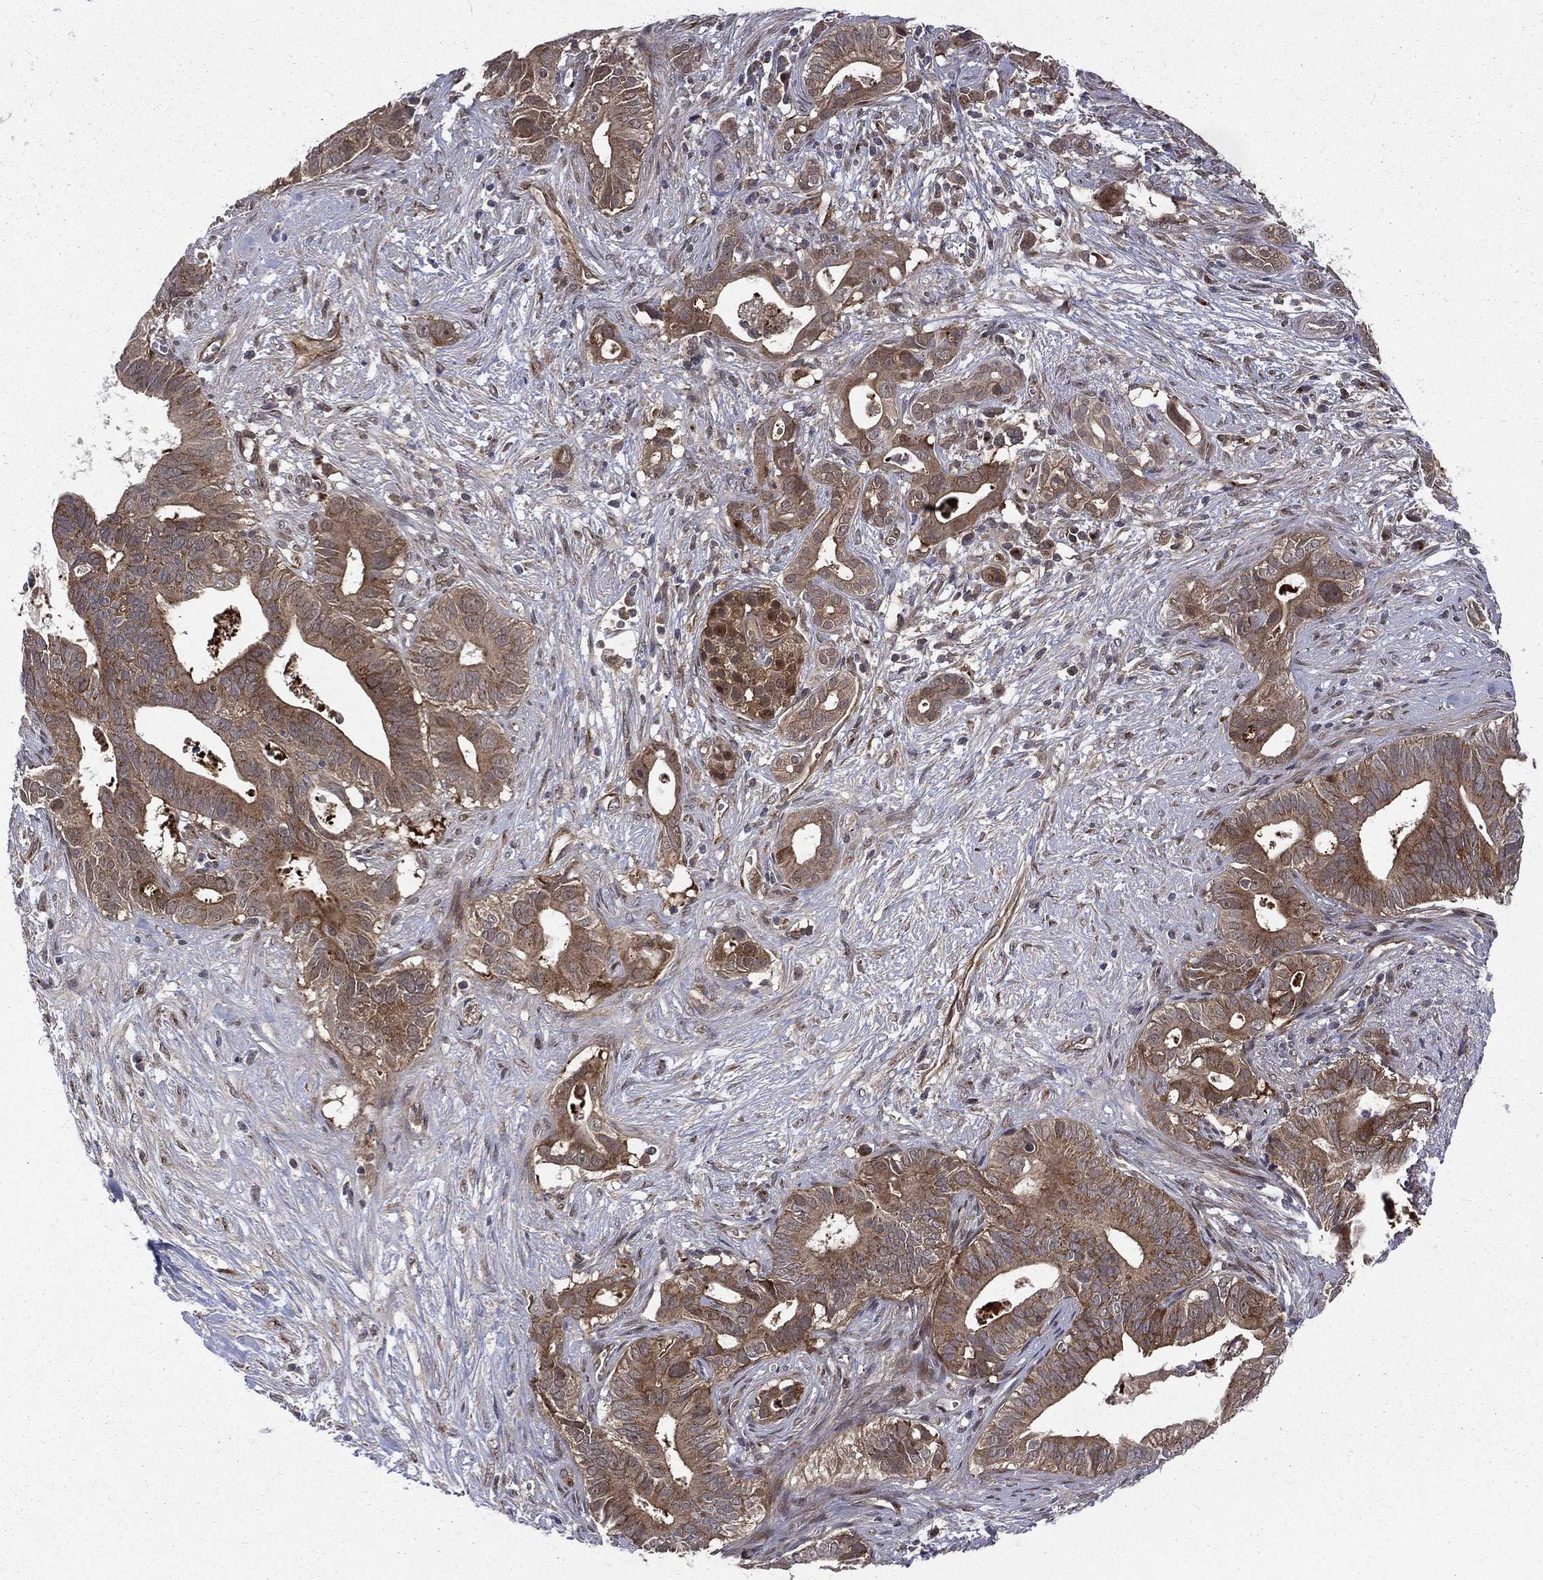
{"staining": {"intensity": "weak", "quantity": ">75%", "location": "cytoplasmic/membranous"}, "tissue": "pancreatic cancer", "cell_type": "Tumor cells", "image_type": "cancer", "snomed": [{"axis": "morphology", "description": "Adenocarcinoma, NOS"}, {"axis": "topography", "description": "Pancreas"}], "caption": "Weak cytoplasmic/membranous protein positivity is appreciated in about >75% of tumor cells in pancreatic cancer (adenocarcinoma).", "gene": "ARL3", "patient": {"sex": "male", "age": 61}}